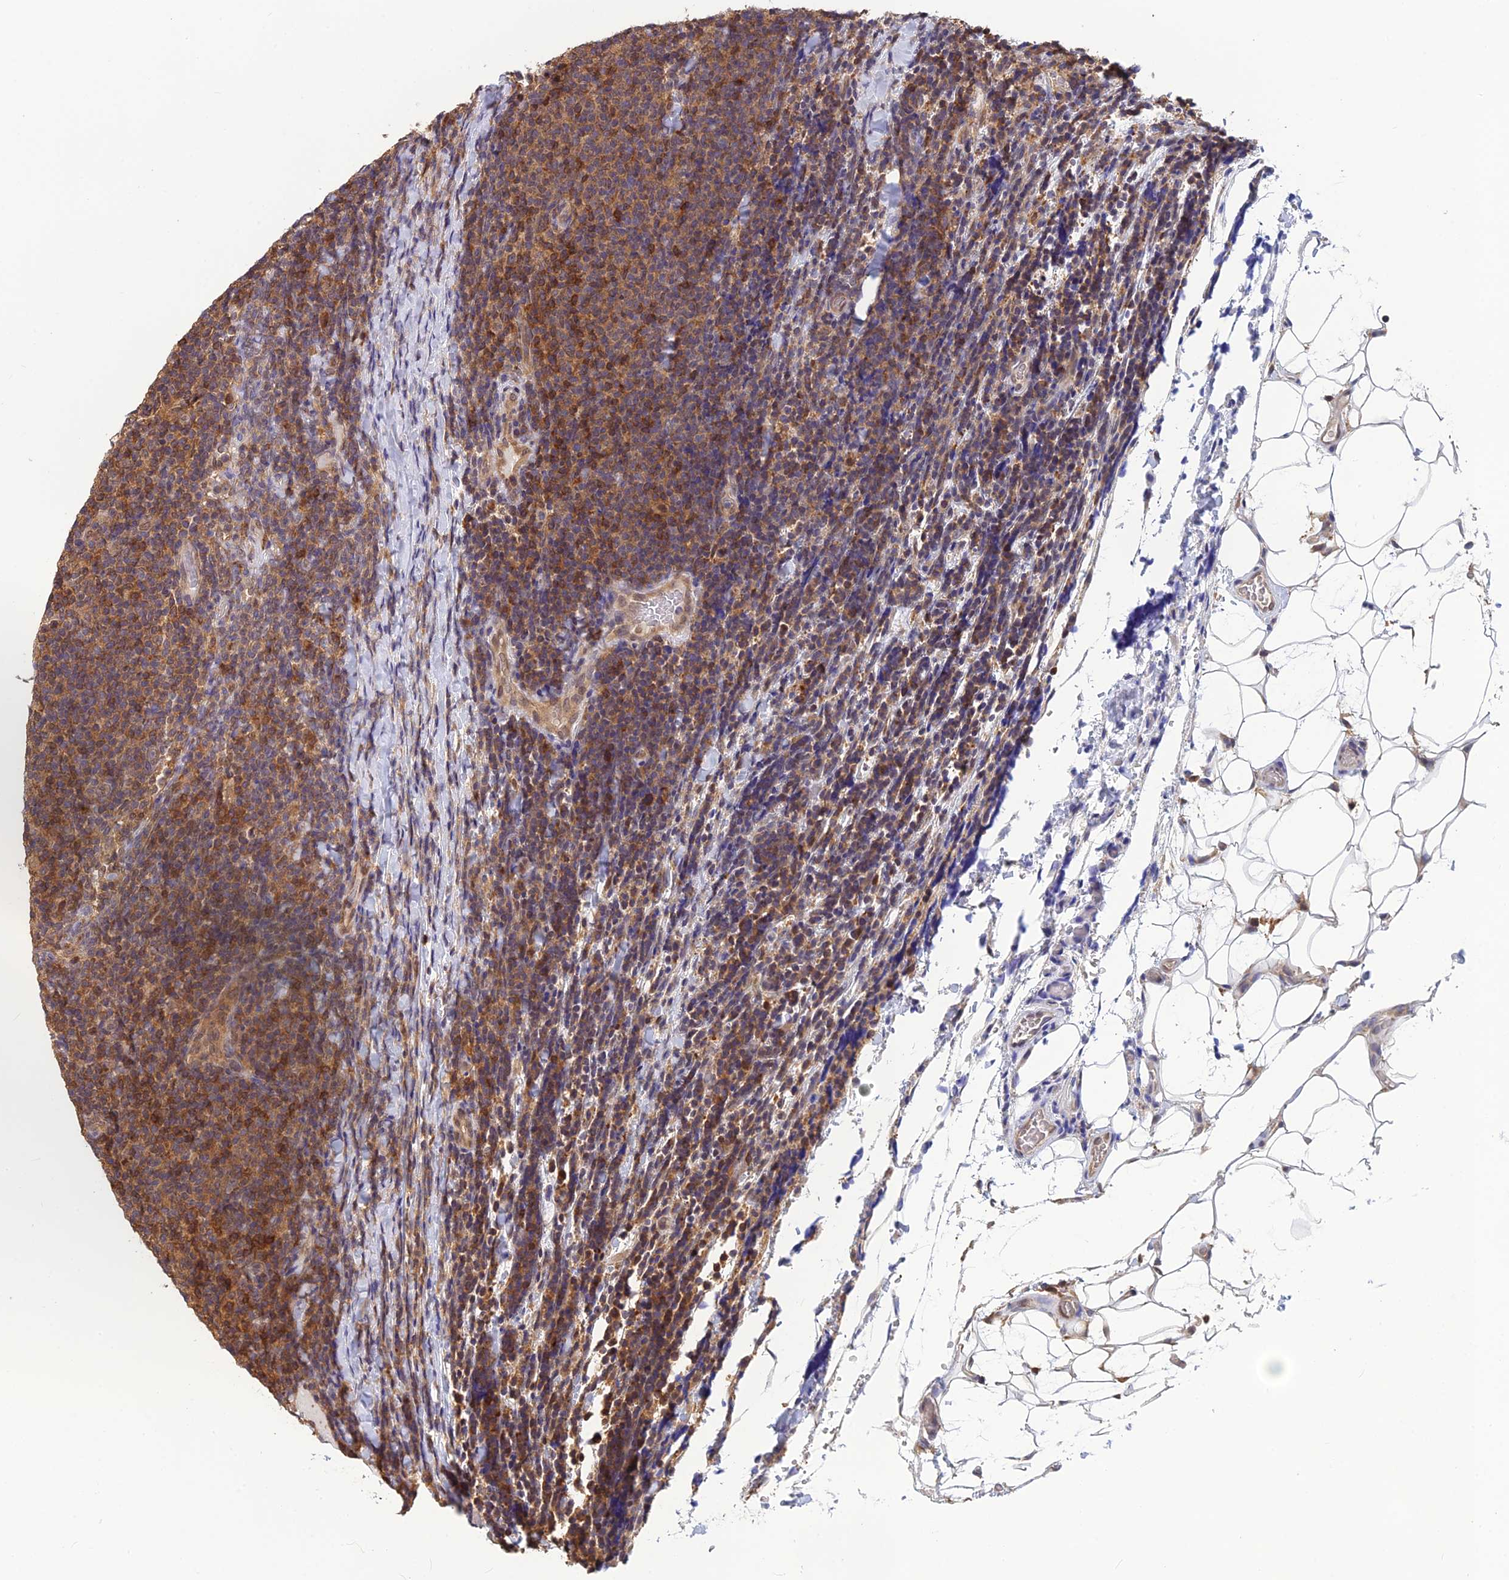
{"staining": {"intensity": "weak", "quantity": "25%-75%", "location": "cytoplasmic/membranous"}, "tissue": "lymphoma", "cell_type": "Tumor cells", "image_type": "cancer", "snomed": [{"axis": "morphology", "description": "Malignant lymphoma, non-Hodgkin's type, Low grade"}, {"axis": "topography", "description": "Lymph node"}], "caption": "Immunohistochemical staining of human malignant lymphoma, non-Hodgkin's type (low-grade) shows weak cytoplasmic/membranous protein staining in approximately 25%-75% of tumor cells. (Stains: DAB (3,3'-diaminobenzidine) in brown, nuclei in blue, Microscopy: brightfield microscopy at high magnification).", "gene": "HINT1", "patient": {"sex": "male", "age": 66}}